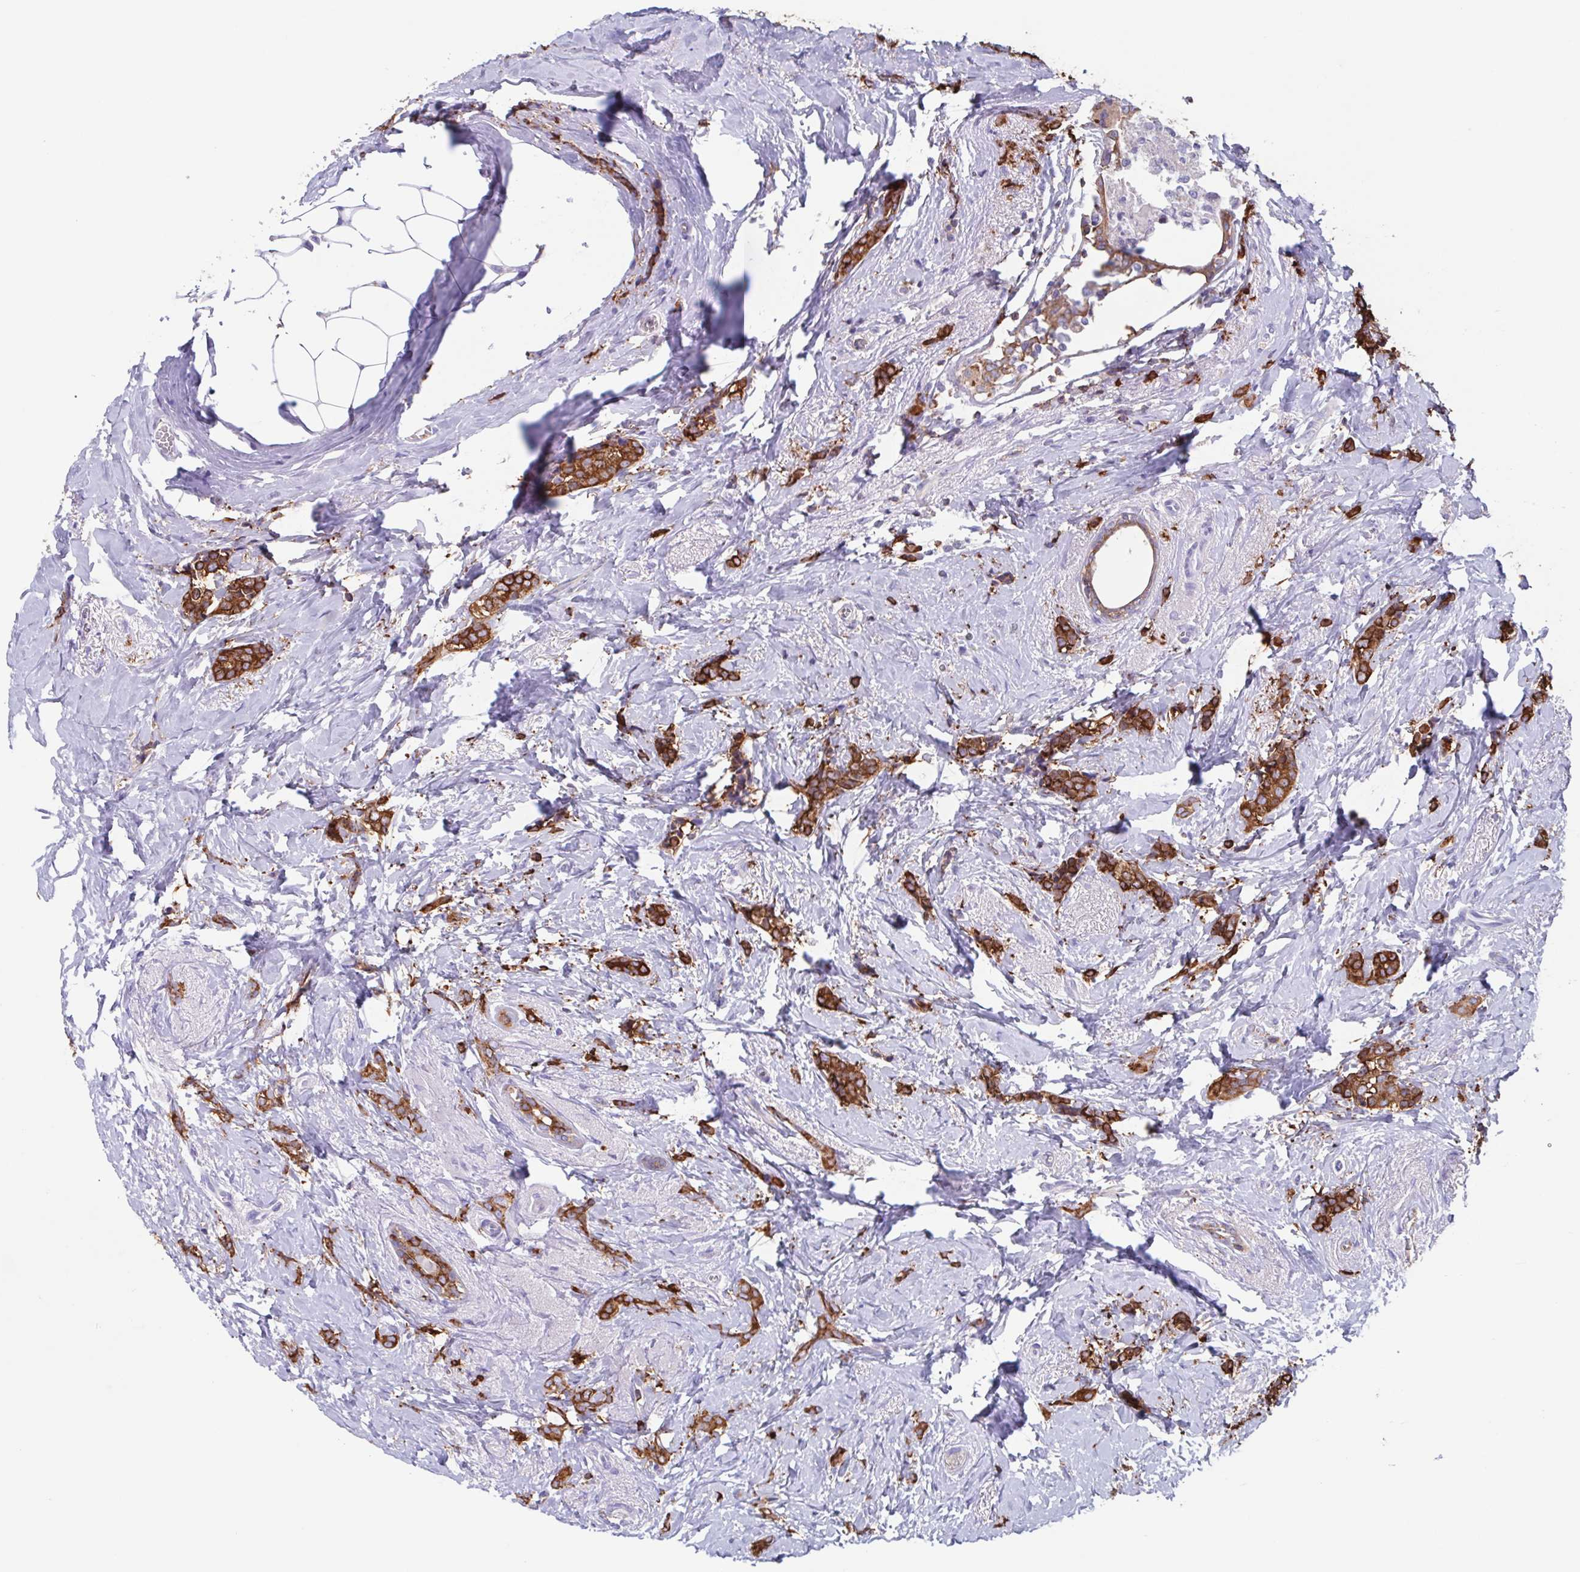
{"staining": {"intensity": "strong", "quantity": ">75%", "location": "cytoplasmic/membranous"}, "tissue": "breast cancer", "cell_type": "Tumor cells", "image_type": "cancer", "snomed": [{"axis": "morphology", "description": "Normal tissue, NOS"}, {"axis": "morphology", "description": "Duct carcinoma"}, {"axis": "topography", "description": "Breast"}], "caption": "Immunohistochemical staining of breast cancer (intraductal carcinoma) displays strong cytoplasmic/membranous protein expression in approximately >75% of tumor cells. The protein of interest is shown in brown color, while the nuclei are stained blue.", "gene": "TPD52", "patient": {"sex": "female", "age": 77}}